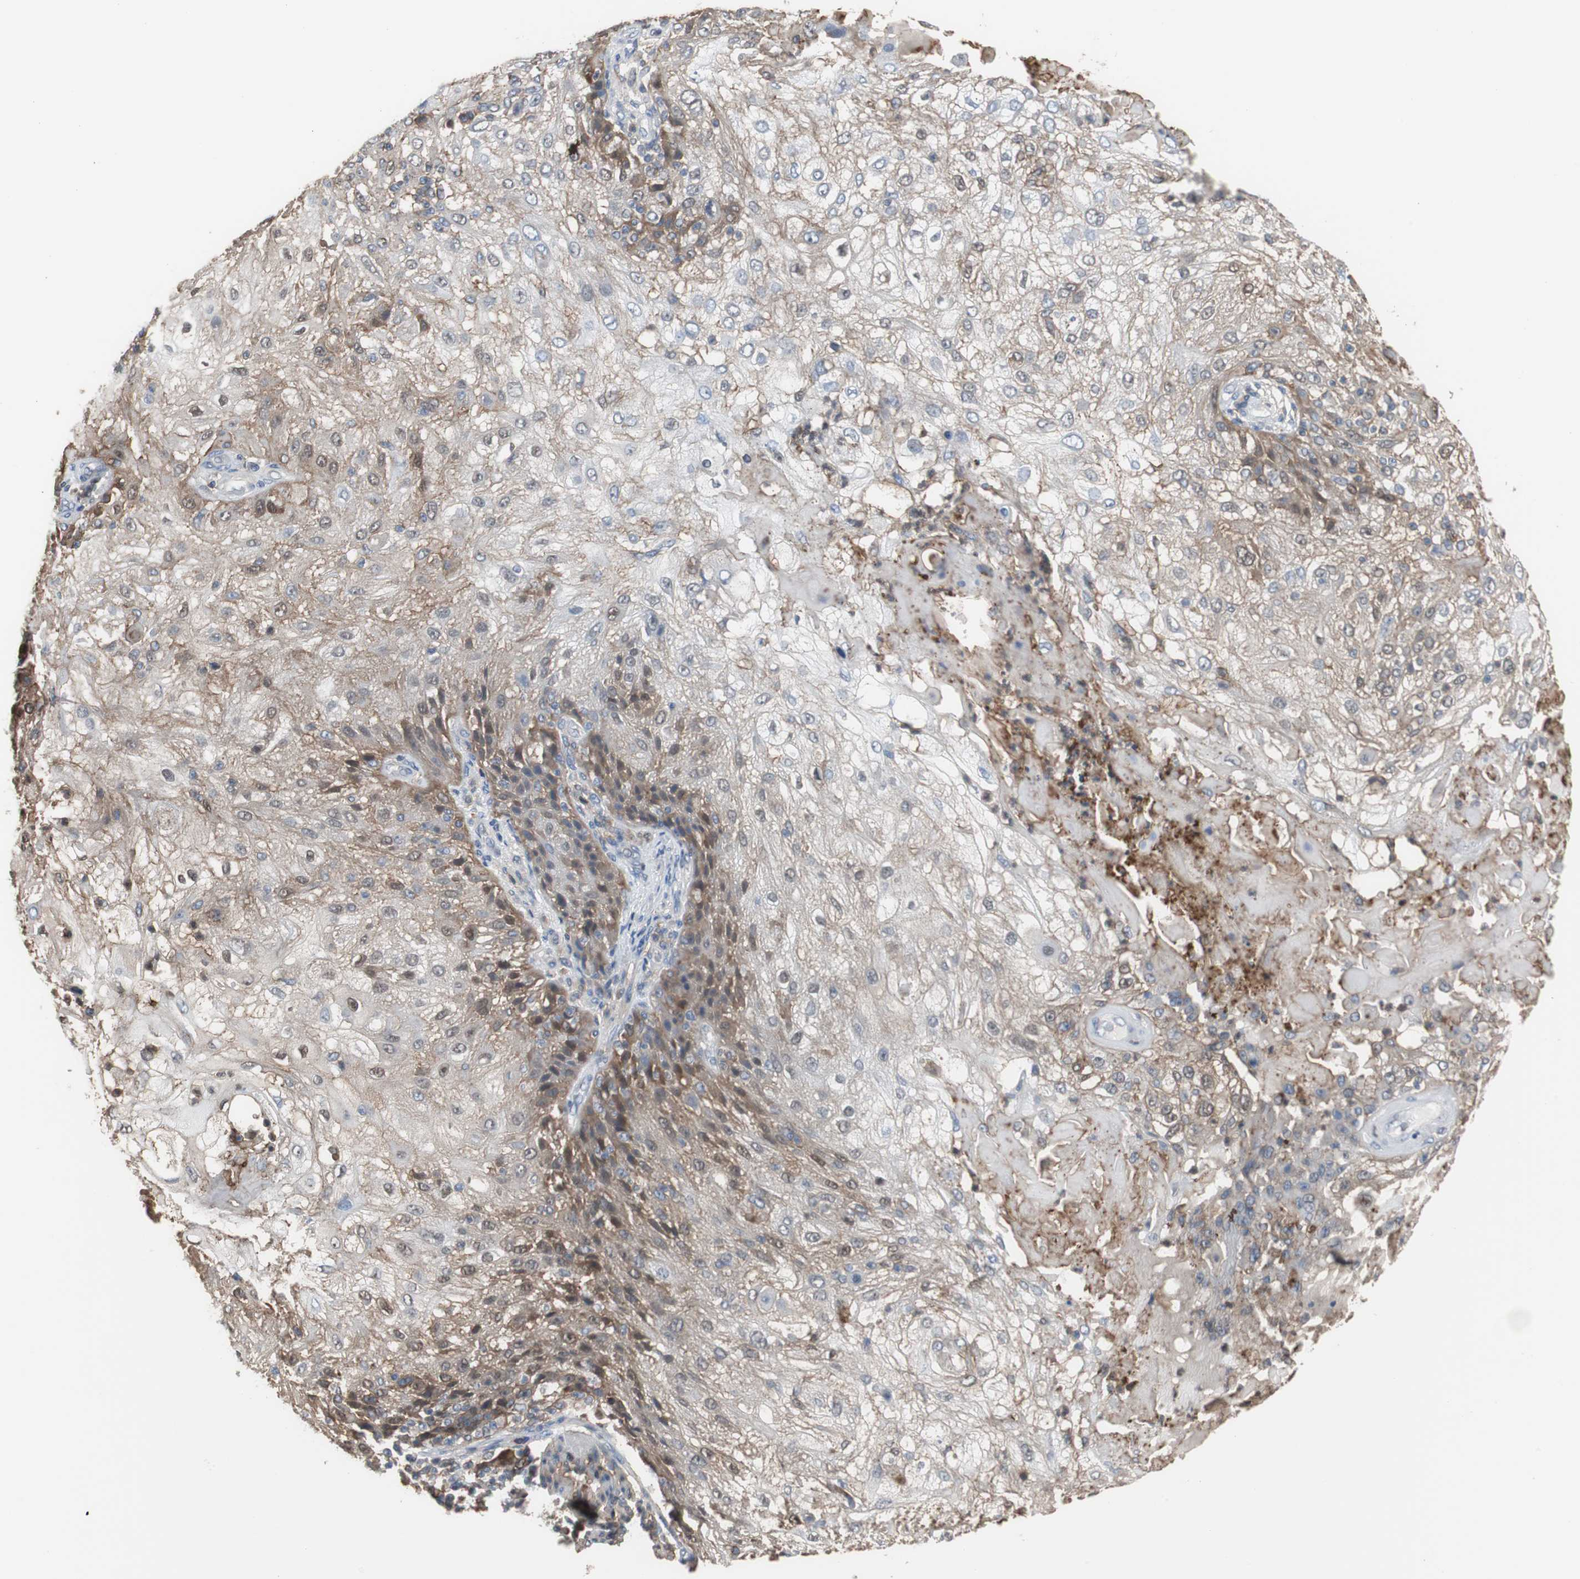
{"staining": {"intensity": "moderate", "quantity": "<25%", "location": "cytoplasmic/membranous"}, "tissue": "skin cancer", "cell_type": "Tumor cells", "image_type": "cancer", "snomed": [{"axis": "morphology", "description": "Normal tissue, NOS"}, {"axis": "morphology", "description": "Squamous cell carcinoma, NOS"}, {"axis": "topography", "description": "Skin"}], "caption": "Skin cancer (squamous cell carcinoma) stained with a protein marker exhibits moderate staining in tumor cells.", "gene": "ANXA4", "patient": {"sex": "female", "age": 83}}